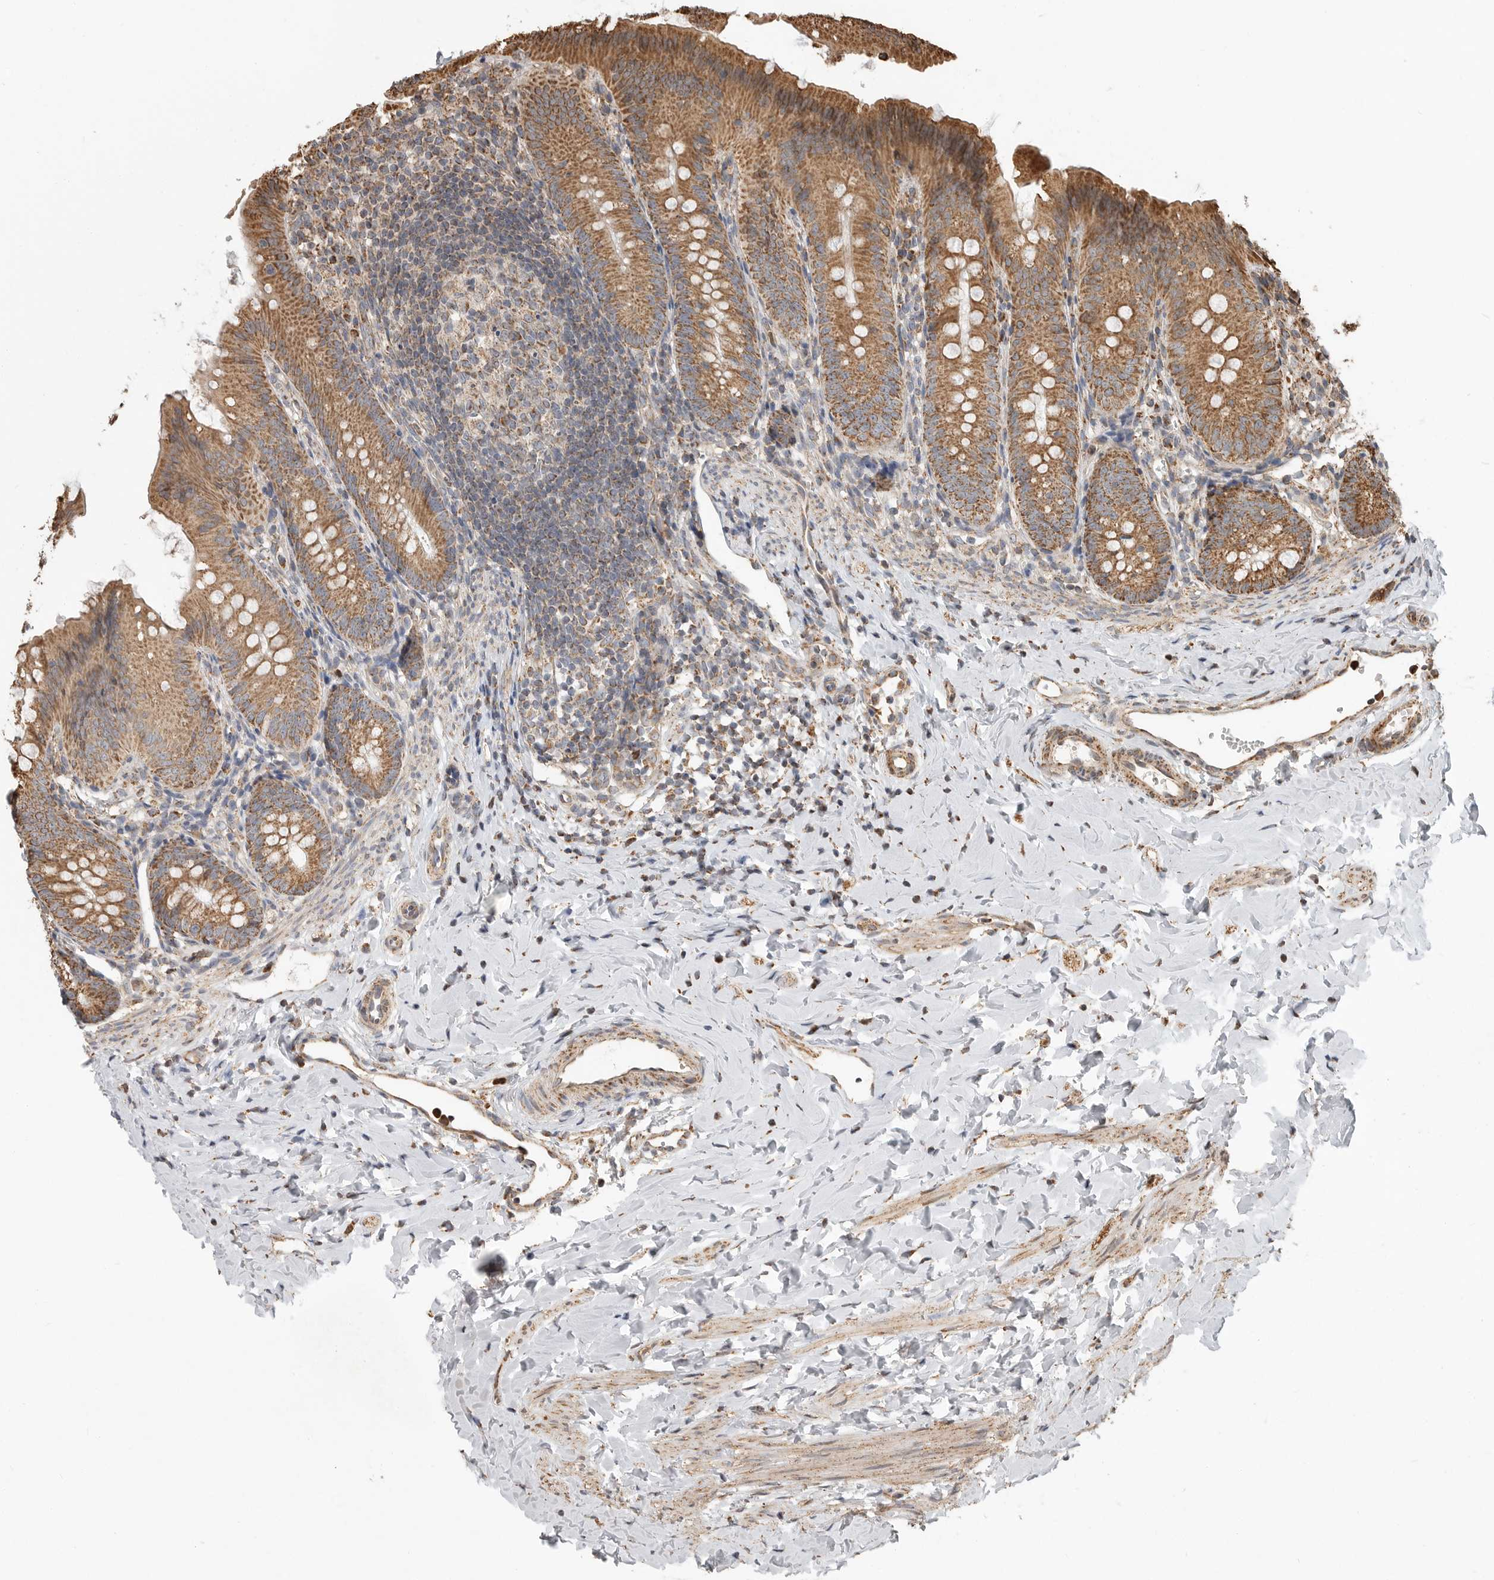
{"staining": {"intensity": "moderate", "quantity": ">75%", "location": "cytoplasmic/membranous"}, "tissue": "appendix", "cell_type": "Glandular cells", "image_type": "normal", "snomed": [{"axis": "morphology", "description": "Normal tissue, NOS"}, {"axis": "topography", "description": "Appendix"}], "caption": "About >75% of glandular cells in unremarkable human appendix exhibit moderate cytoplasmic/membranous protein staining as visualized by brown immunohistochemical staining.", "gene": "GCNT2", "patient": {"sex": "male", "age": 1}}